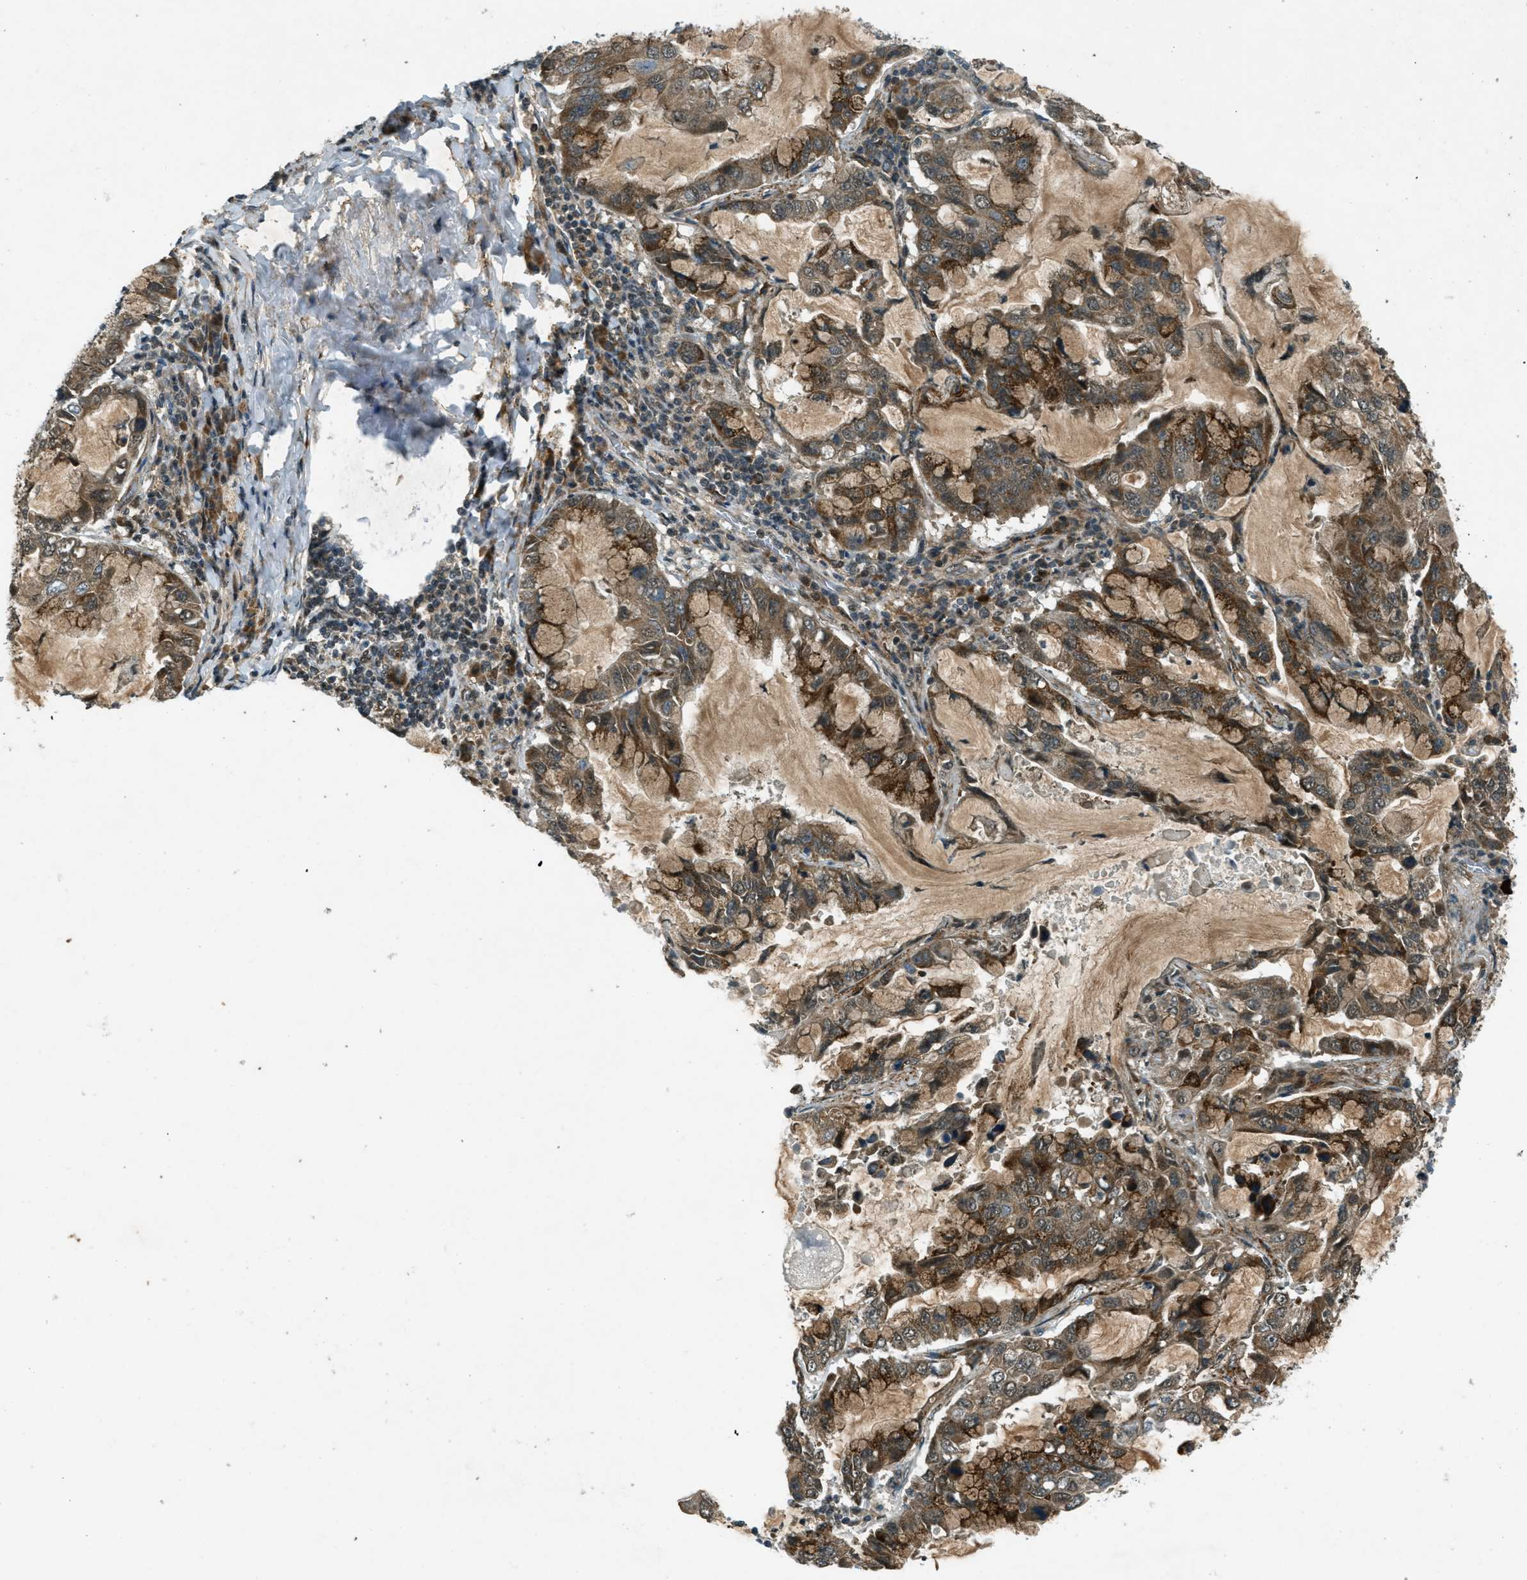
{"staining": {"intensity": "moderate", "quantity": ">75%", "location": "cytoplasmic/membranous"}, "tissue": "lung cancer", "cell_type": "Tumor cells", "image_type": "cancer", "snomed": [{"axis": "morphology", "description": "Adenocarcinoma, NOS"}, {"axis": "topography", "description": "Lung"}], "caption": "A medium amount of moderate cytoplasmic/membranous positivity is present in approximately >75% of tumor cells in lung adenocarcinoma tissue.", "gene": "EIF2AK3", "patient": {"sex": "male", "age": 64}}